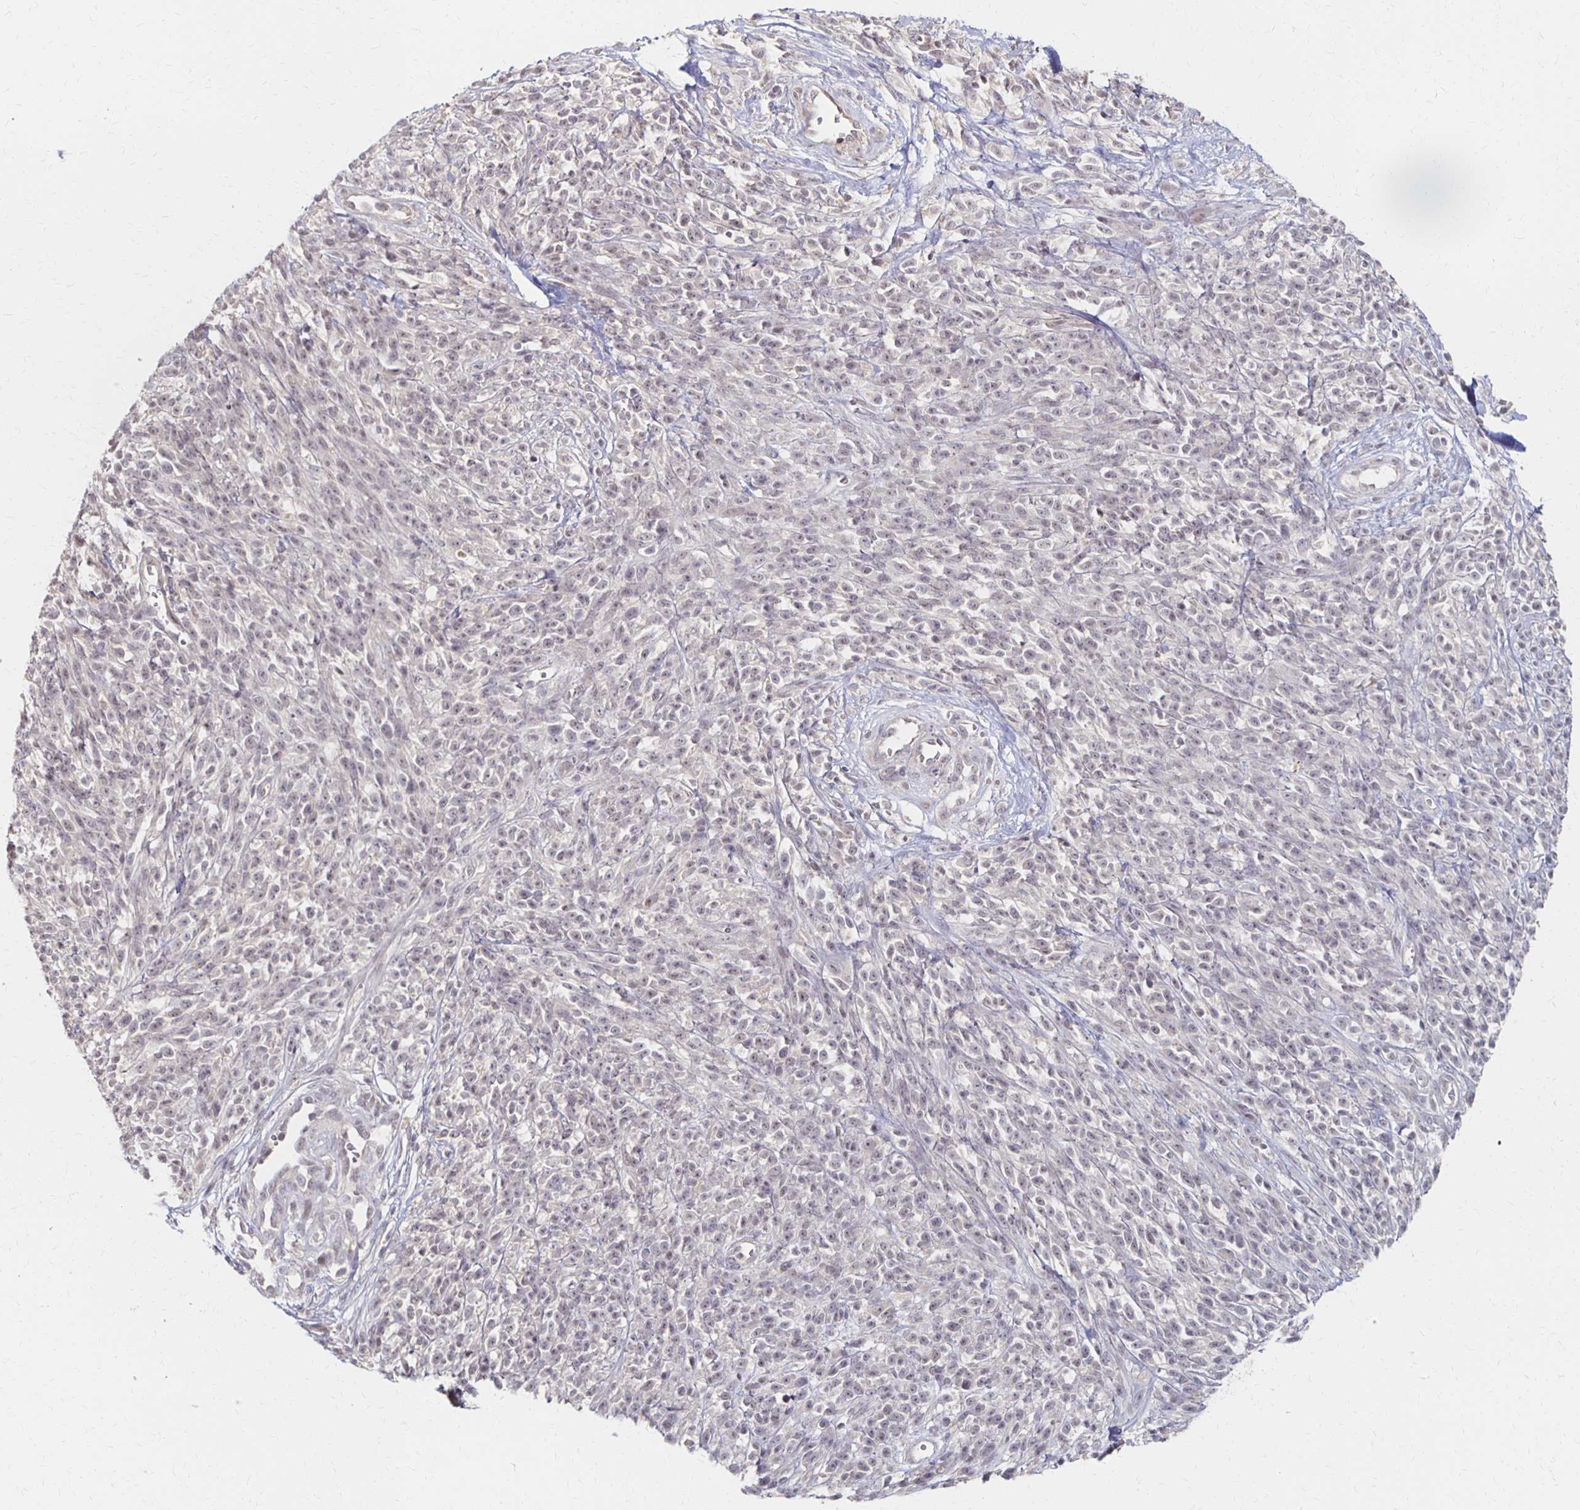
{"staining": {"intensity": "weak", "quantity": "<25%", "location": "nuclear"}, "tissue": "melanoma", "cell_type": "Tumor cells", "image_type": "cancer", "snomed": [{"axis": "morphology", "description": "Malignant melanoma, NOS"}, {"axis": "topography", "description": "Skin"}, {"axis": "topography", "description": "Skin of trunk"}], "caption": "Human melanoma stained for a protein using IHC exhibits no positivity in tumor cells.", "gene": "PRKCB", "patient": {"sex": "male", "age": 74}}